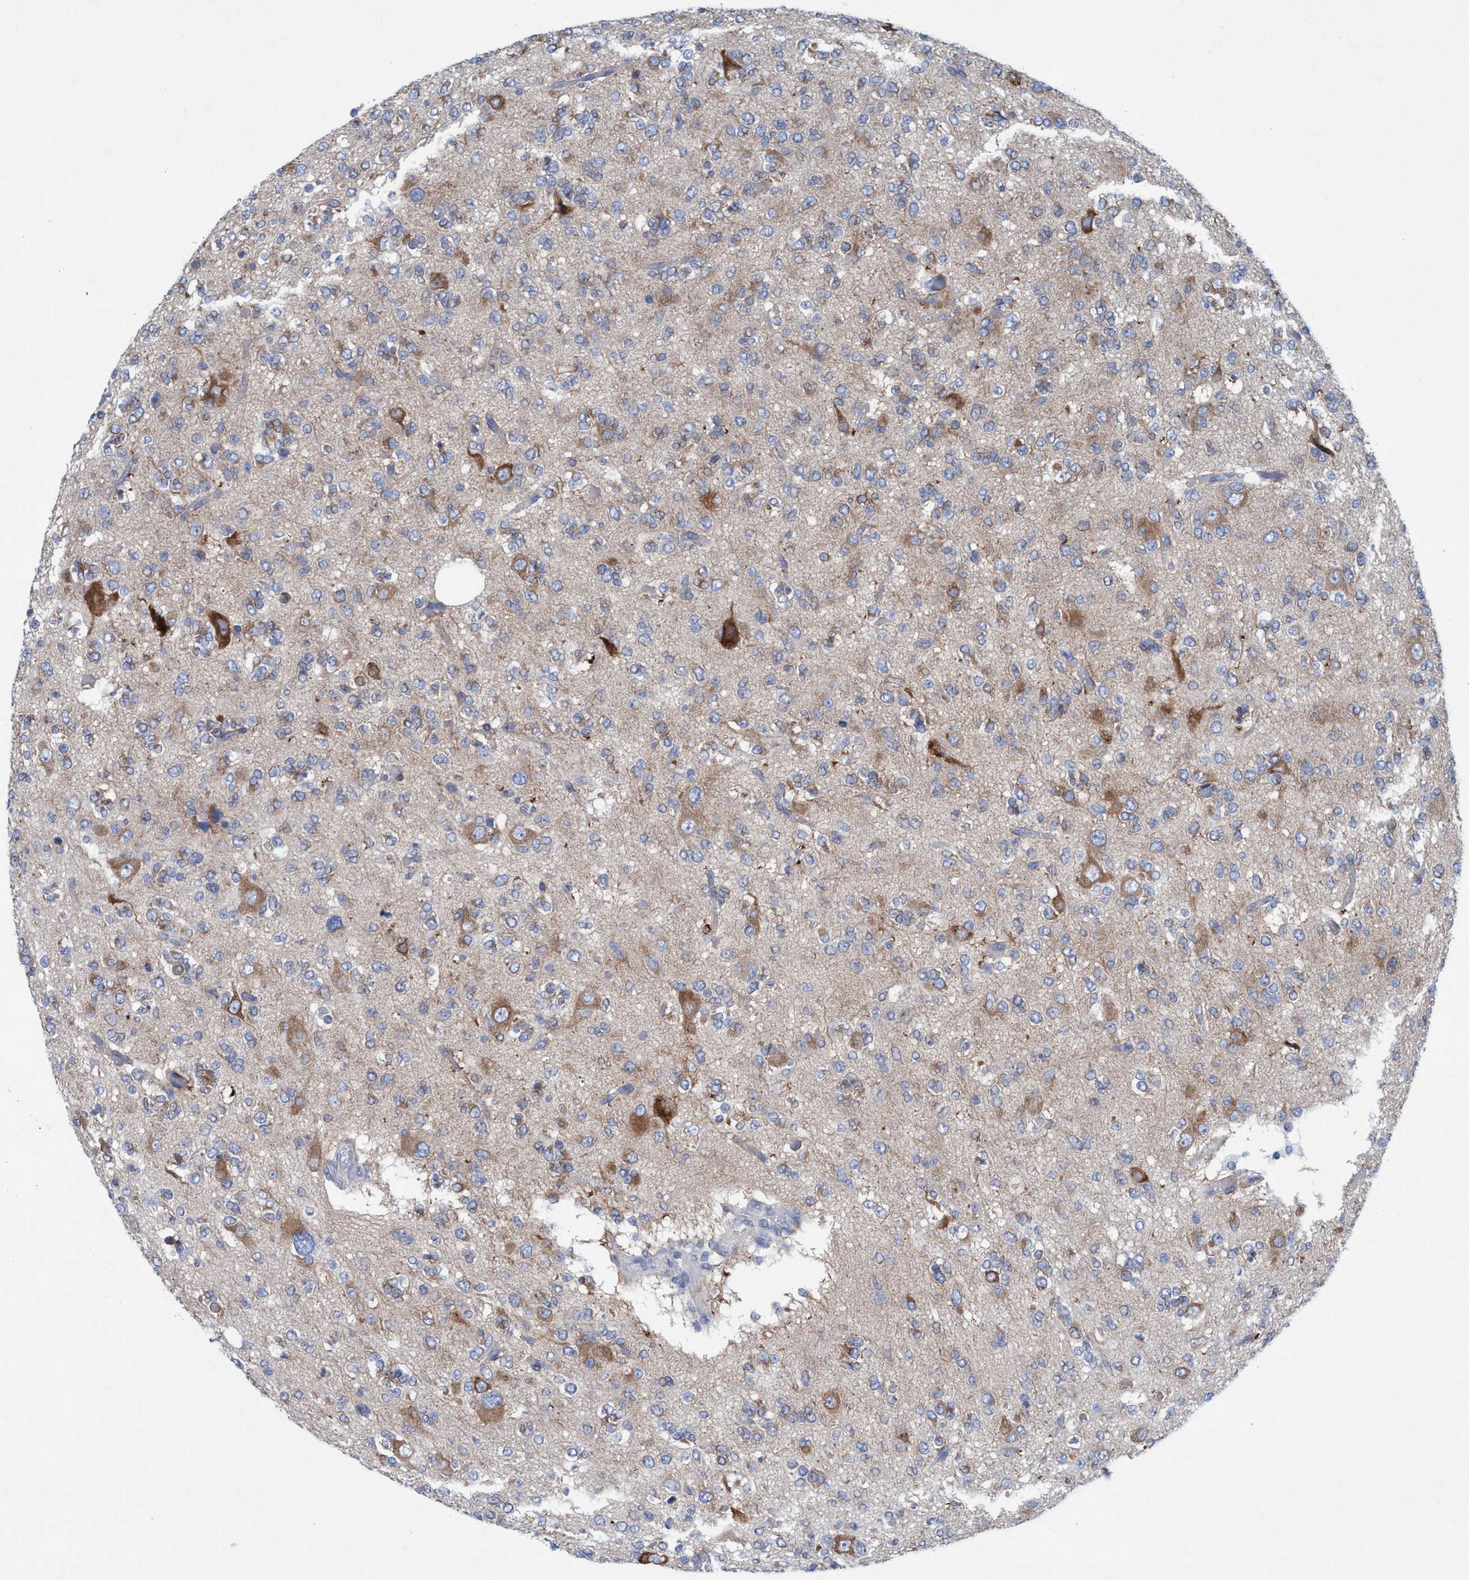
{"staining": {"intensity": "weak", "quantity": "25%-75%", "location": "cytoplasmic/membranous"}, "tissue": "glioma", "cell_type": "Tumor cells", "image_type": "cancer", "snomed": [{"axis": "morphology", "description": "Glioma, malignant, Low grade"}, {"axis": "topography", "description": "Brain"}], "caption": "Glioma stained with a brown dye shows weak cytoplasmic/membranous positive staining in about 25%-75% of tumor cells.", "gene": "RSAD1", "patient": {"sex": "male", "age": 38}}